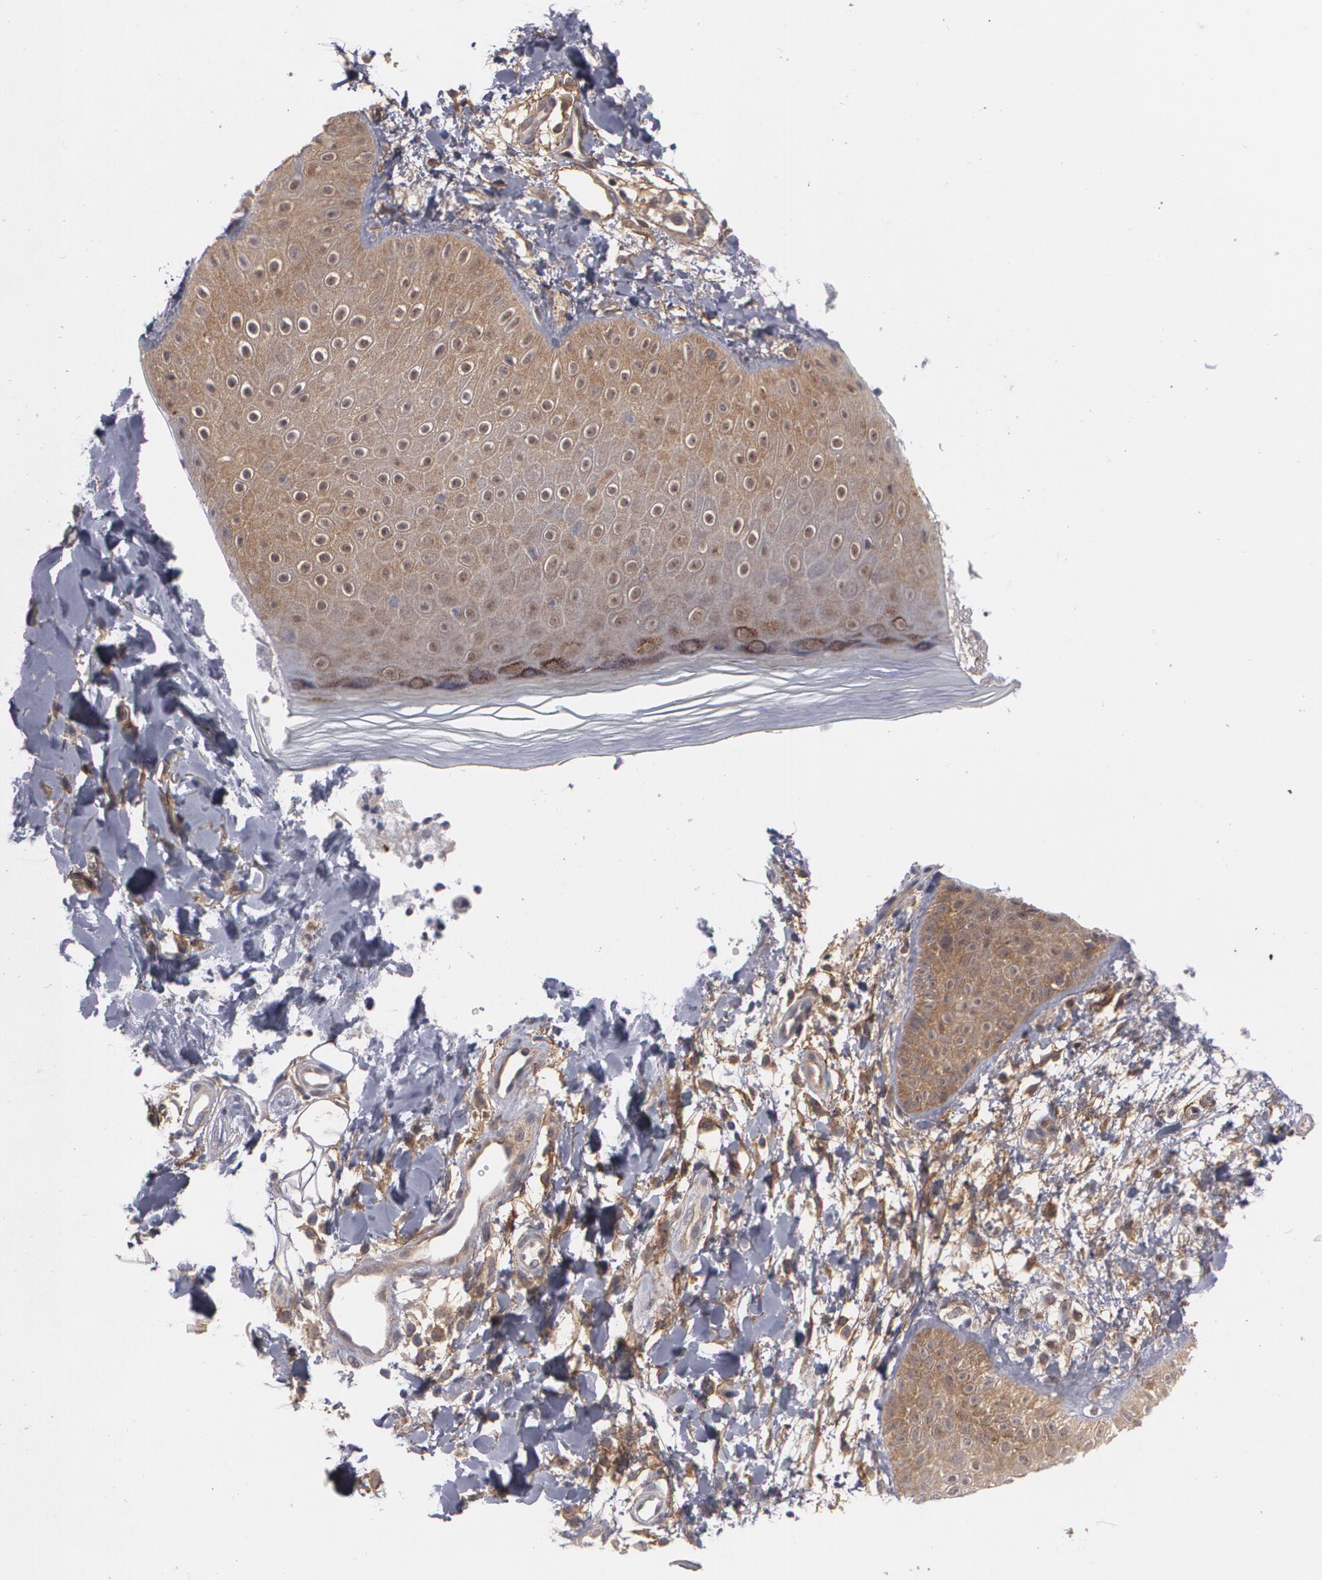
{"staining": {"intensity": "moderate", "quantity": ">75%", "location": "cytoplasmic/membranous"}, "tissue": "skin", "cell_type": "Epidermal cells", "image_type": "normal", "snomed": [{"axis": "morphology", "description": "Normal tissue, NOS"}, {"axis": "morphology", "description": "Inflammation, NOS"}, {"axis": "topography", "description": "Soft tissue"}, {"axis": "topography", "description": "Anal"}], "caption": "A brown stain labels moderate cytoplasmic/membranous expression of a protein in epidermal cells of benign skin. The staining was performed using DAB to visualize the protein expression in brown, while the nuclei were stained in blue with hematoxylin (Magnification: 20x).", "gene": "BMP6", "patient": {"sex": "female", "age": 15}}